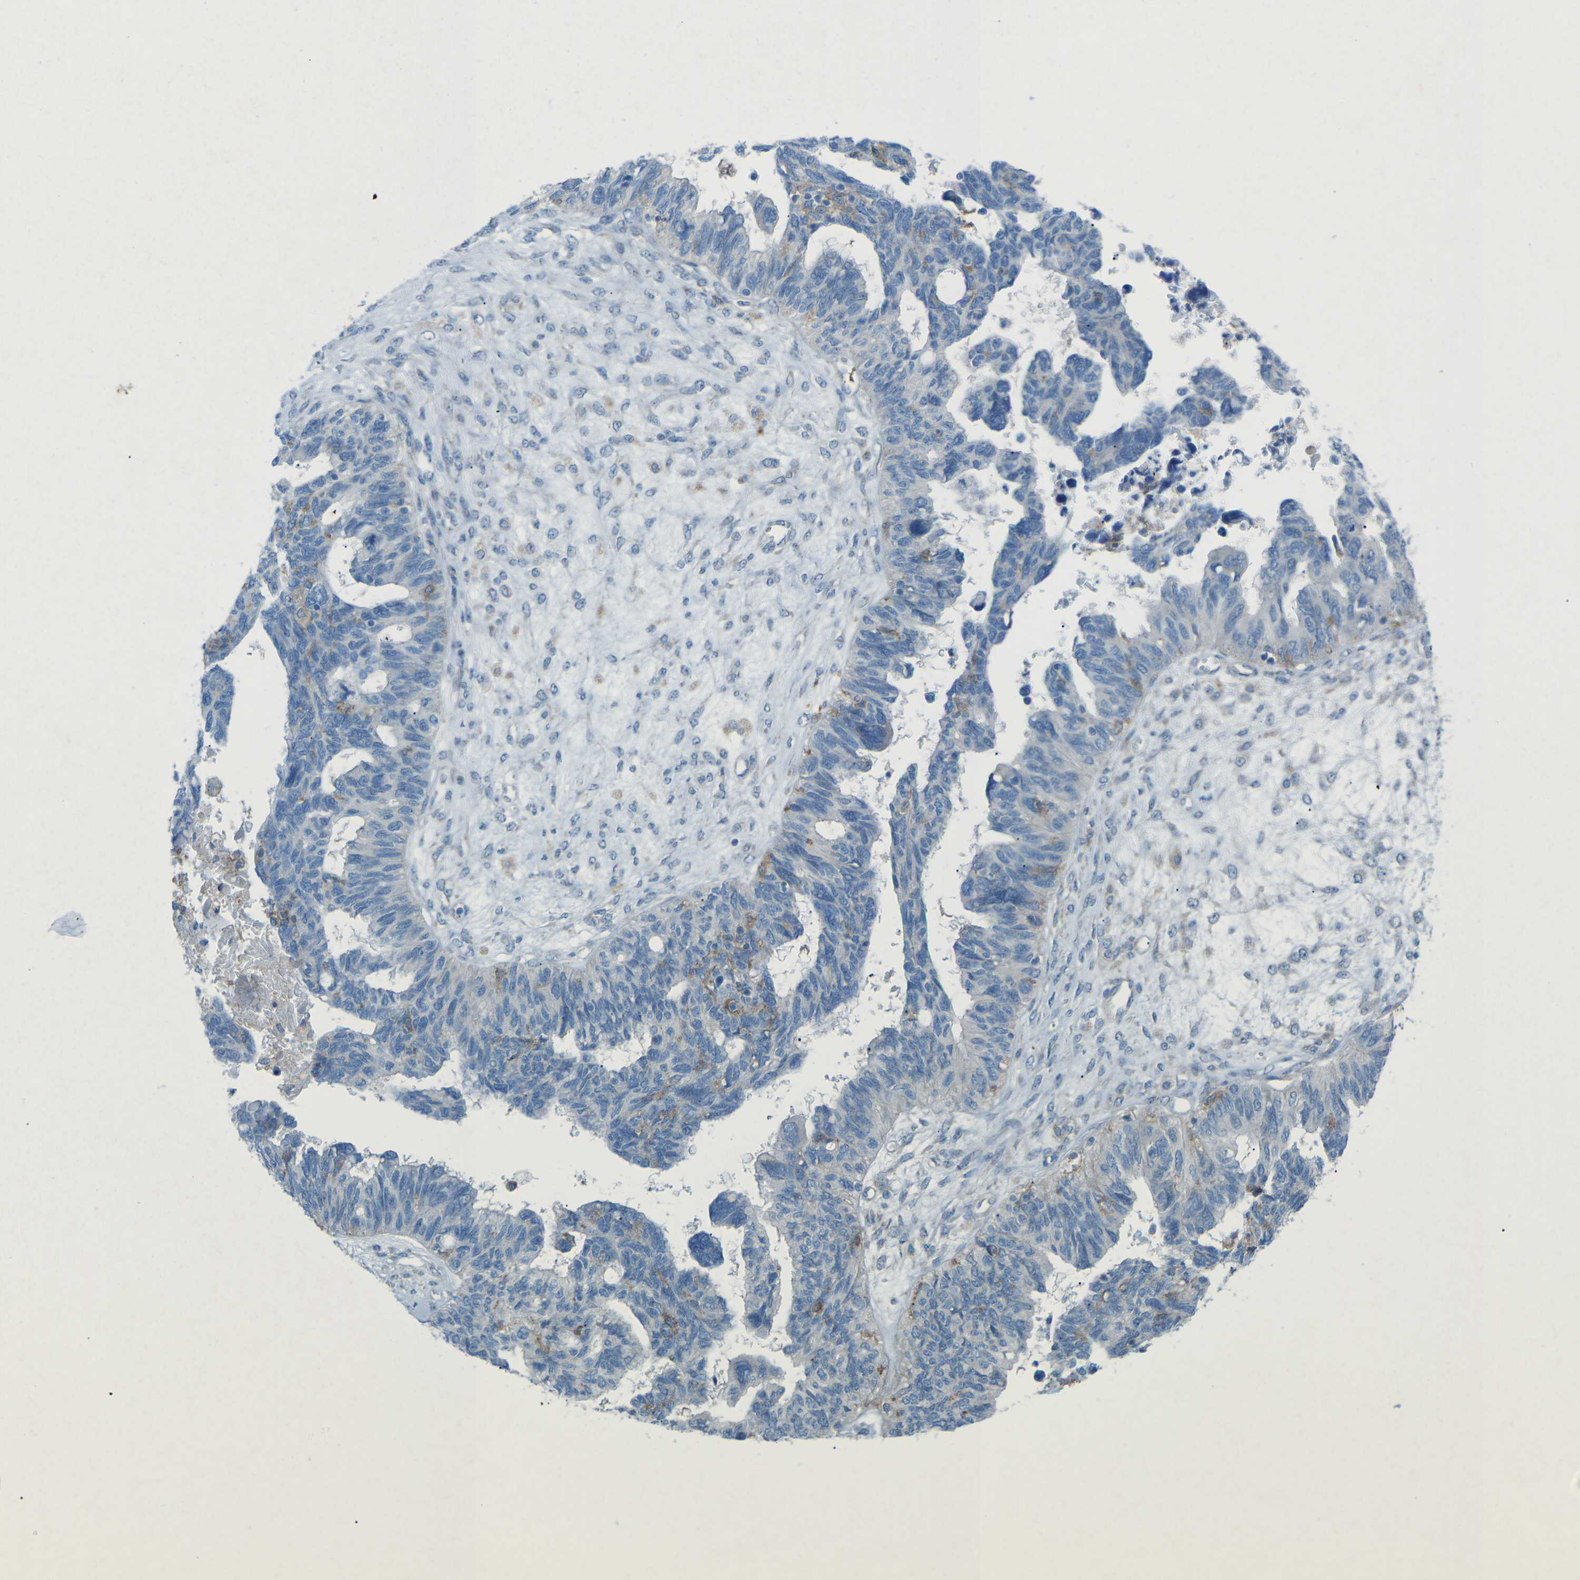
{"staining": {"intensity": "negative", "quantity": "none", "location": "none"}, "tissue": "ovarian cancer", "cell_type": "Tumor cells", "image_type": "cancer", "snomed": [{"axis": "morphology", "description": "Cystadenocarcinoma, serous, NOS"}, {"axis": "topography", "description": "Ovary"}], "caption": "The histopathology image shows no significant staining in tumor cells of serous cystadenocarcinoma (ovarian).", "gene": "STK11", "patient": {"sex": "female", "age": 79}}